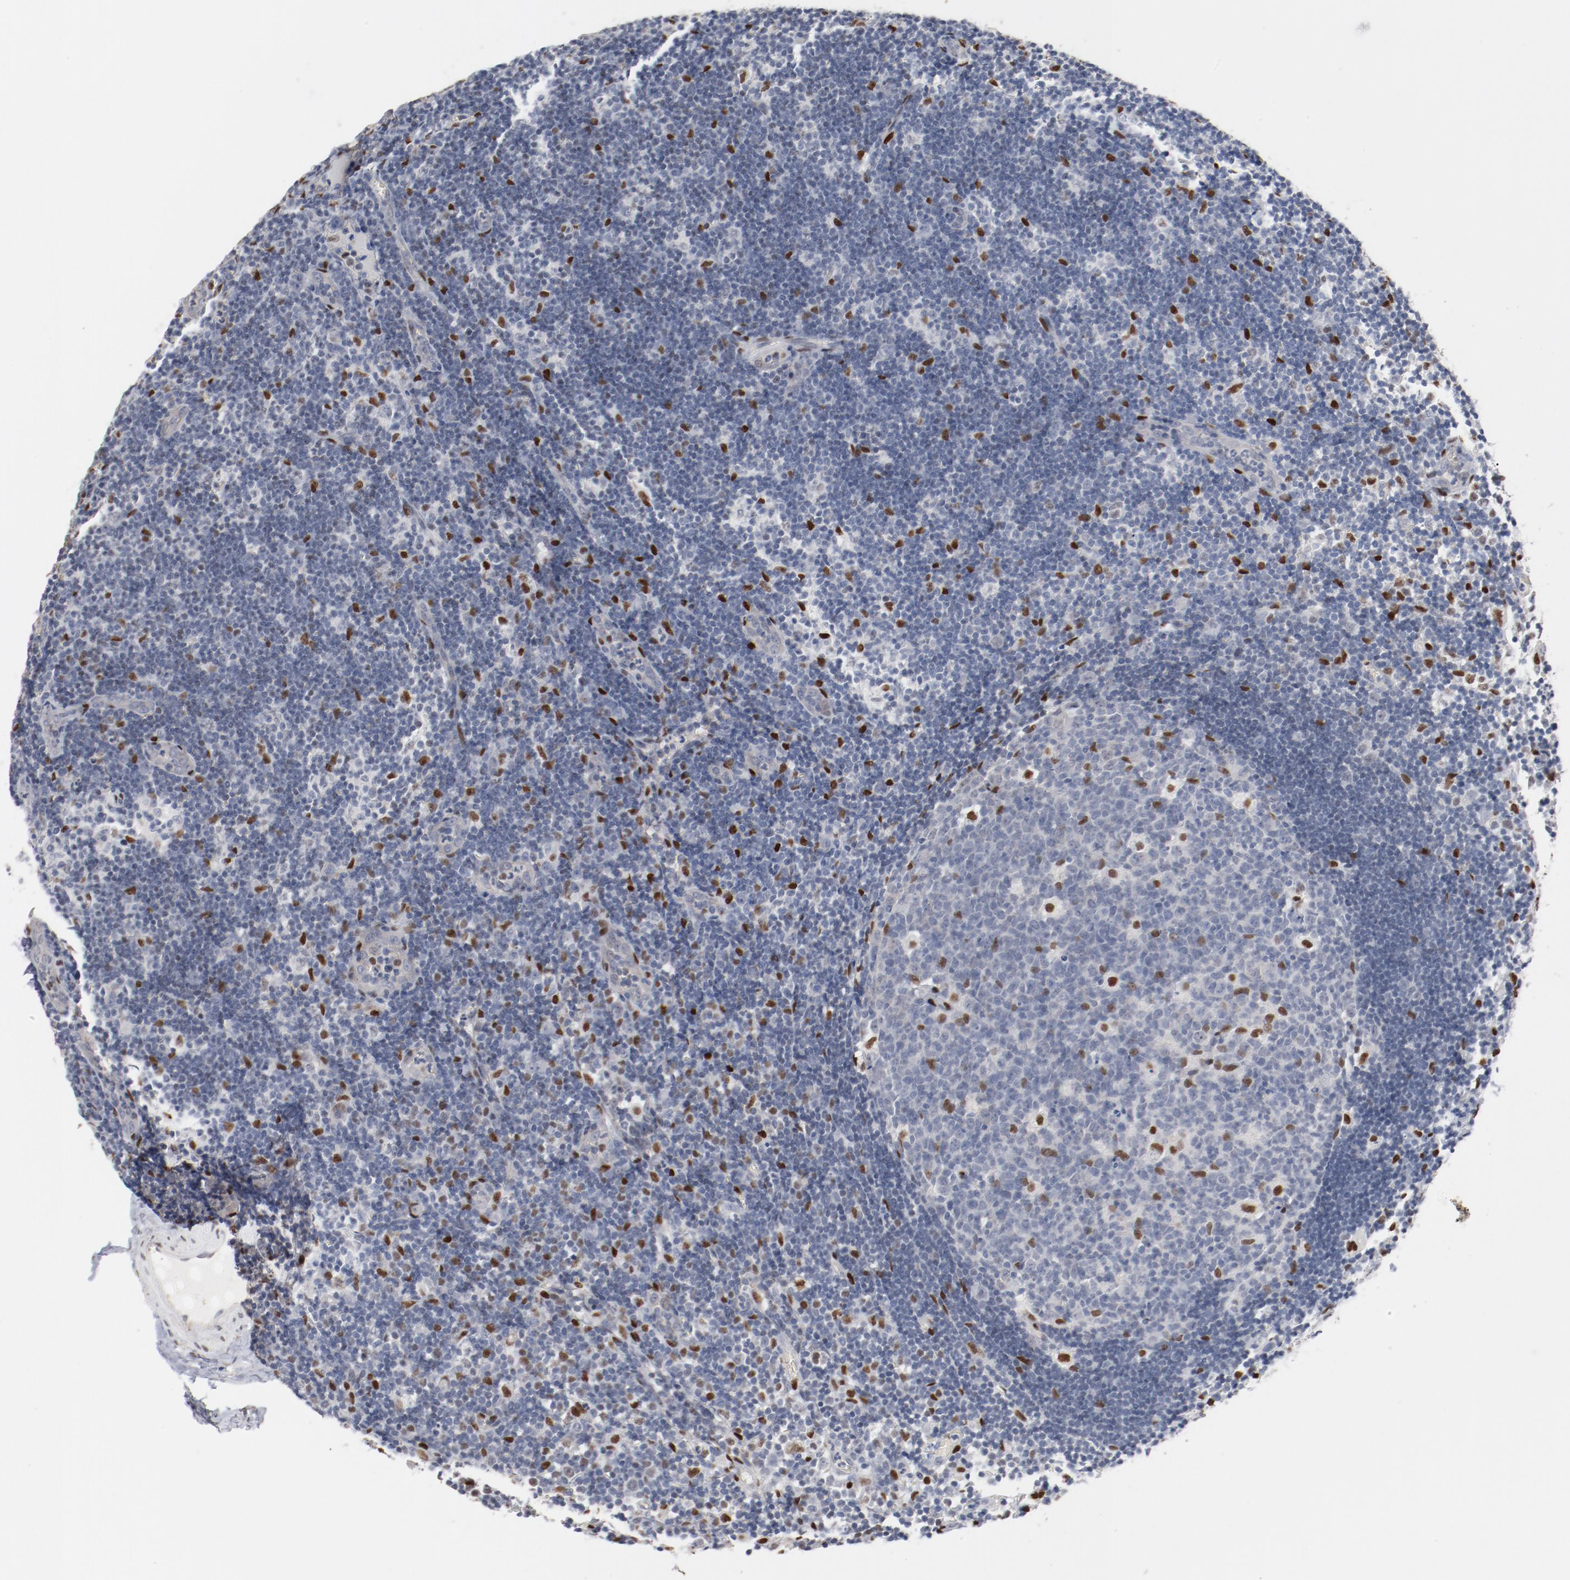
{"staining": {"intensity": "moderate", "quantity": "<25%", "location": "nuclear"}, "tissue": "lymph node", "cell_type": "Germinal center cells", "image_type": "normal", "snomed": [{"axis": "morphology", "description": "Normal tissue, NOS"}, {"axis": "morphology", "description": "Inflammation, NOS"}, {"axis": "topography", "description": "Lymph node"}, {"axis": "topography", "description": "Salivary gland"}], "caption": "A histopathology image of lymph node stained for a protein displays moderate nuclear brown staining in germinal center cells.", "gene": "ZEB2", "patient": {"sex": "male", "age": 3}}